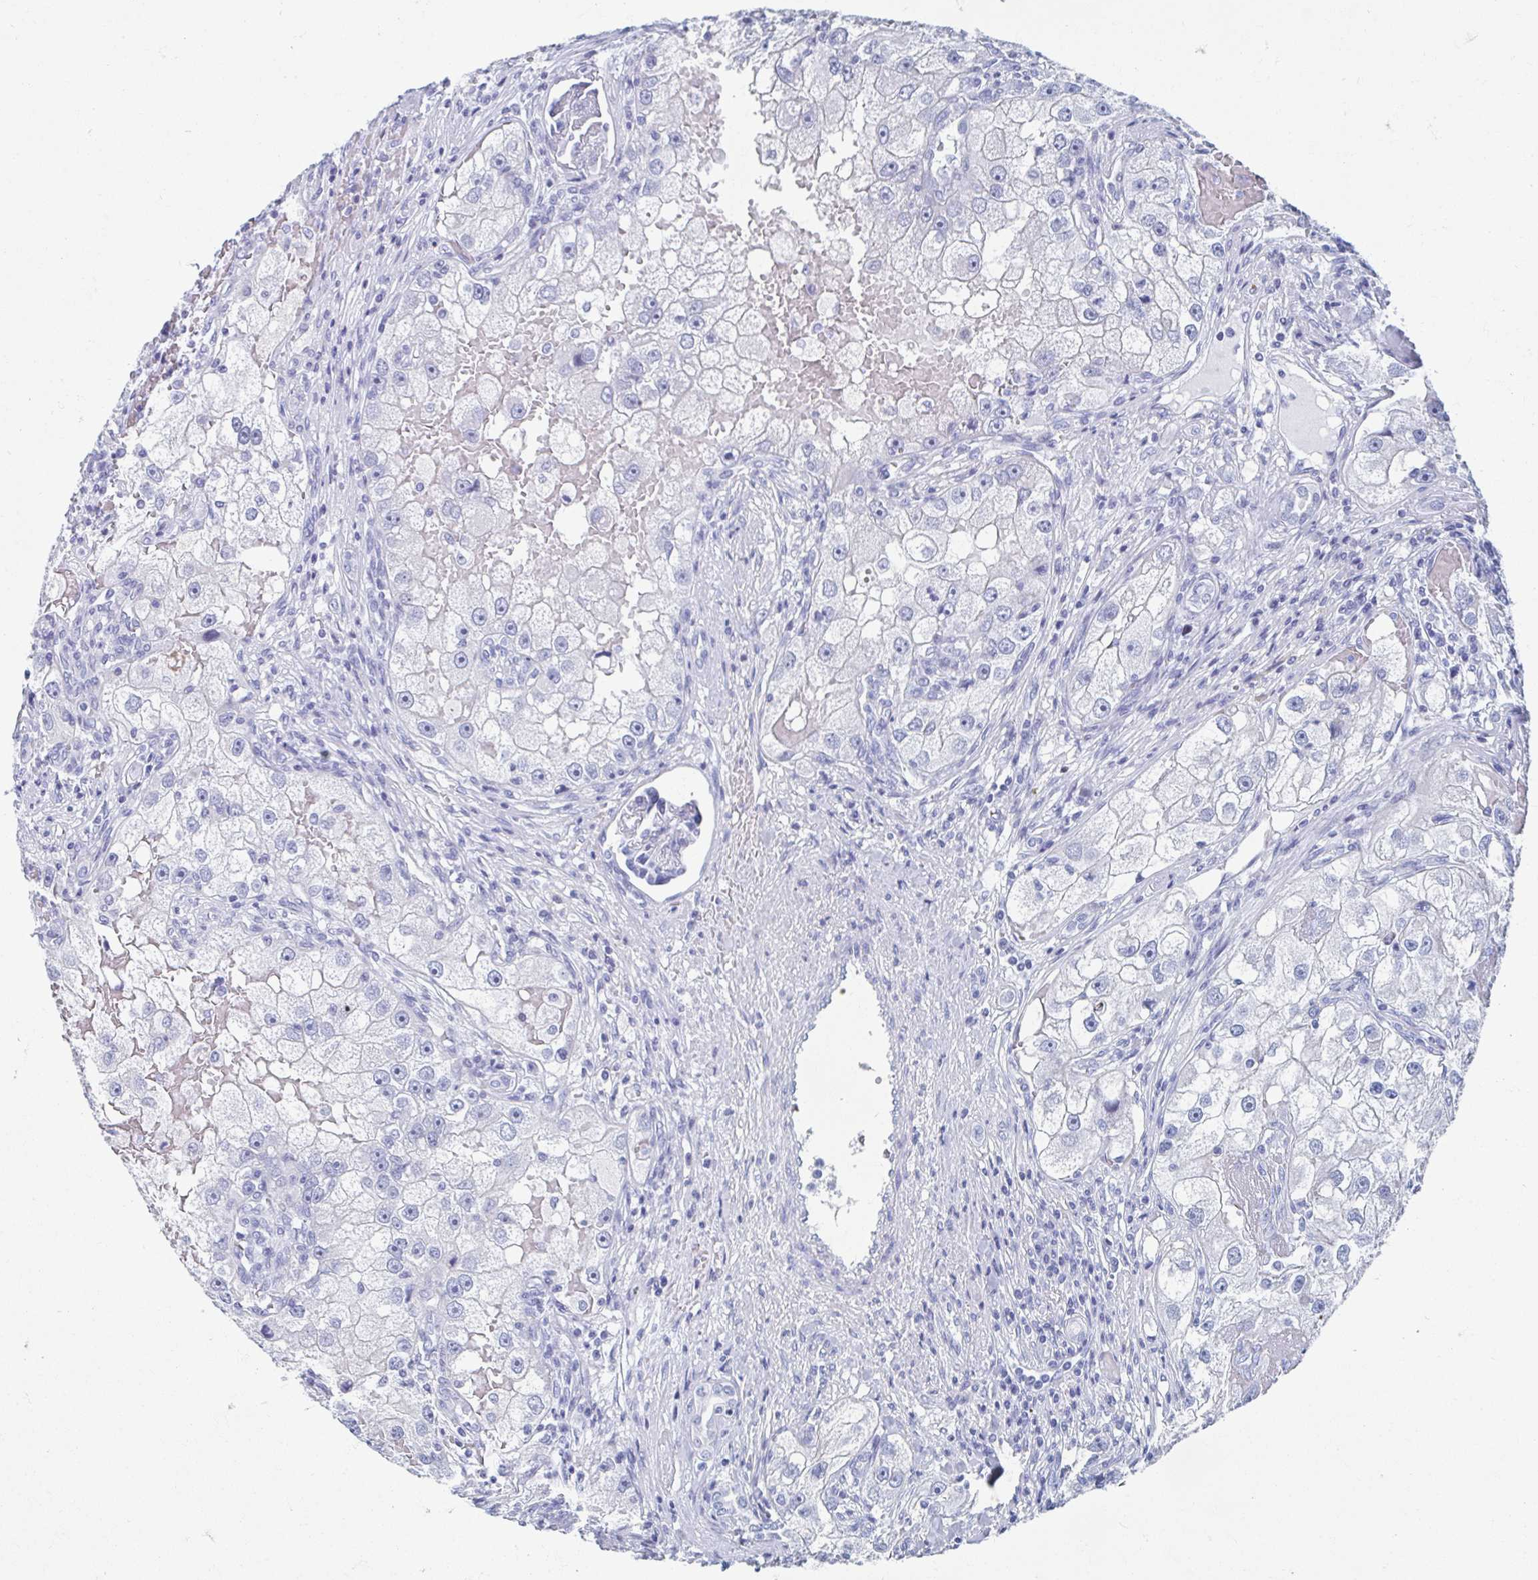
{"staining": {"intensity": "negative", "quantity": "none", "location": "none"}, "tissue": "renal cancer", "cell_type": "Tumor cells", "image_type": "cancer", "snomed": [{"axis": "morphology", "description": "Adenocarcinoma, NOS"}, {"axis": "topography", "description": "Kidney"}], "caption": "Renal cancer was stained to show a protein in brown. There is no significant staining in tumor cells. The staining was performed using DAB (3,3'-diaminobenzidine) to visualize the protein expression in brown, while the nuclei were stained in blue with hematoxylin (Magnification: 20x).", "gene": "C10orf53", "patient": {"sex": "male", "age": 63}}